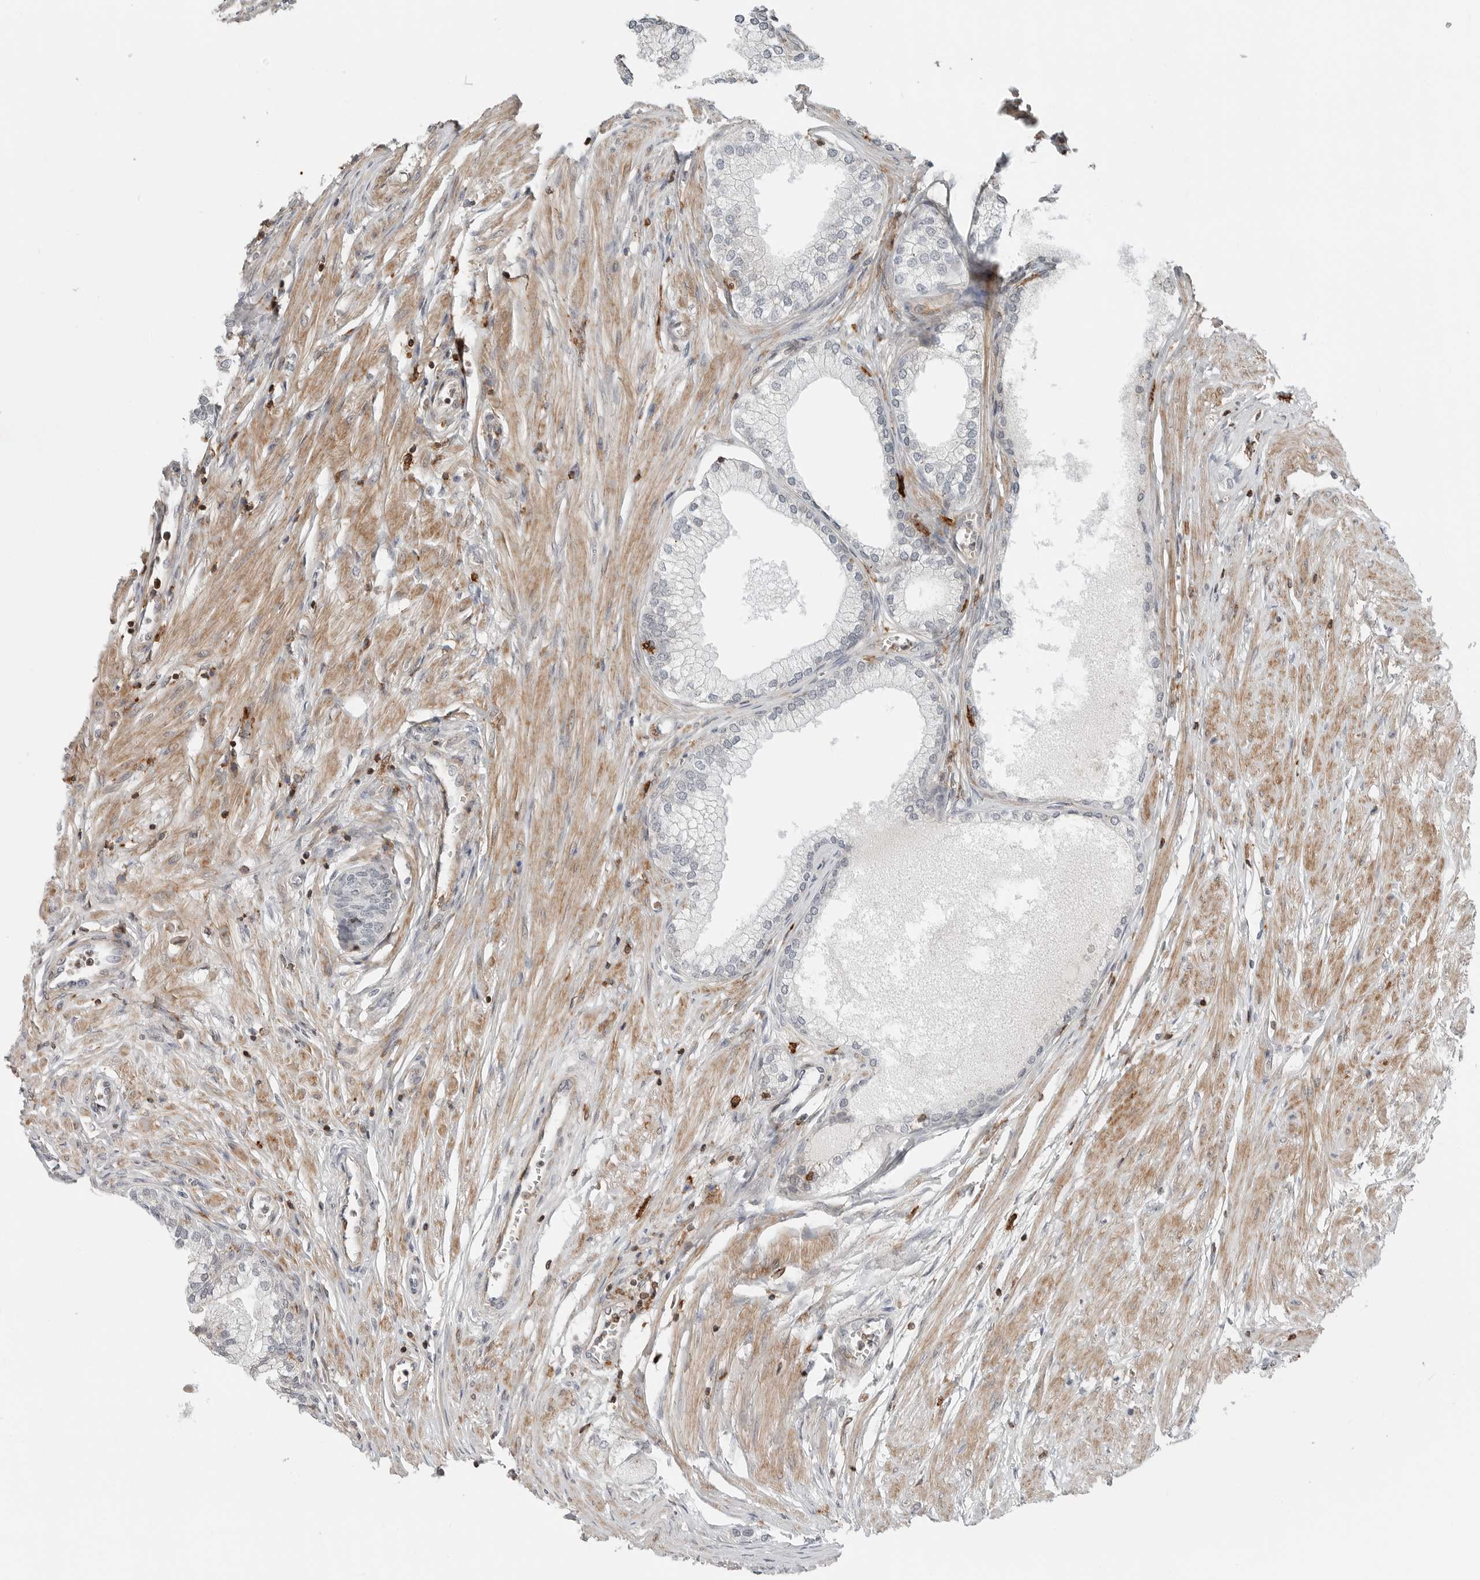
{"staining": {"intensity": "moderate", "quantity": "<25%", "location": "cytoplasmic/membranous"}, "tissue": "prostate", "cell_type": "Glandular cells", "image_type": "normal", "snomed": [{"axis": "morphology", "description": "Normal tissue, NOS"}, {"axis": "morphology", "description": "Urothelial carcinoma, Low grade"}, {"axis": "topography", "description": "Urinary bladder"}, {"axis": "topography", "description": "Prostate"}], "caption": "A low amount of moderate cytoplasmic/membranous positivity is identified in approximately <25% of glandular cells in benign prostate. The protein is shown in brown color, while the nuclei are stained blue.", "gene": "LEFTY2", "patient": {"sex": "male", "age": 60}}